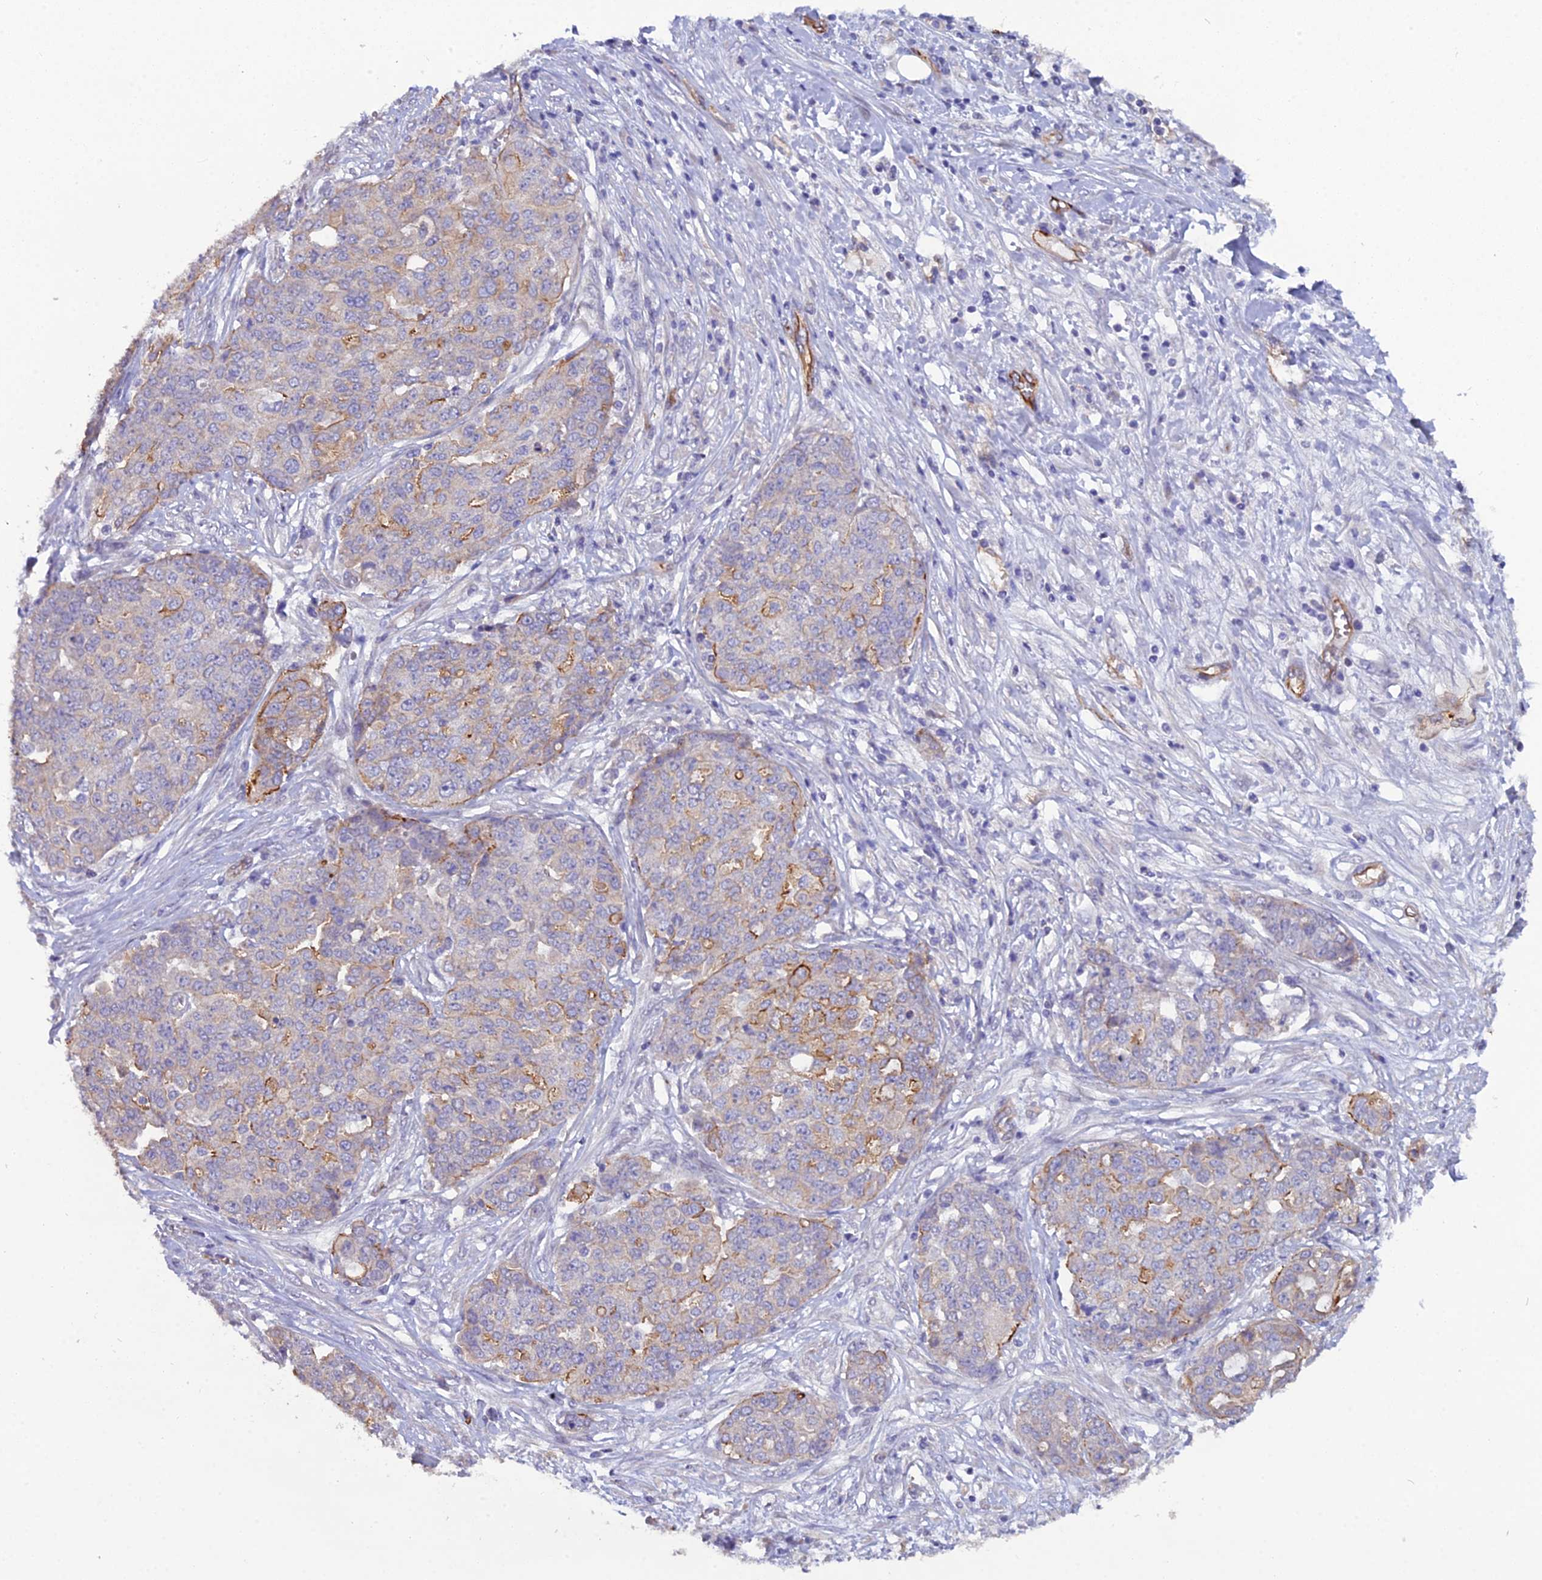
{"staining": {"intensity": "moderate", "quantity": "<25%", "location": "cytoplasmic/membranous"}, "tissue": "ovarian cancer", "cell_type": "Tumor cells", "image_type": "cancer", "snomed": [{"axis": "morphology", "description": "Cystadenocarcinoma, serous, NOS"}, {"axis": "topography", "description": "Soft tissue"}, {"axis": "topography", "description": "Ovary"}], "caption": "There is low levels of moderate cytoplasmic/membranous expression in tumor cells of ovarian cancer, as demonstrated by immunohistochemical staining (brown color).", "gene": "CFAP47", "patient": {"sex": "female", "age": 57}}